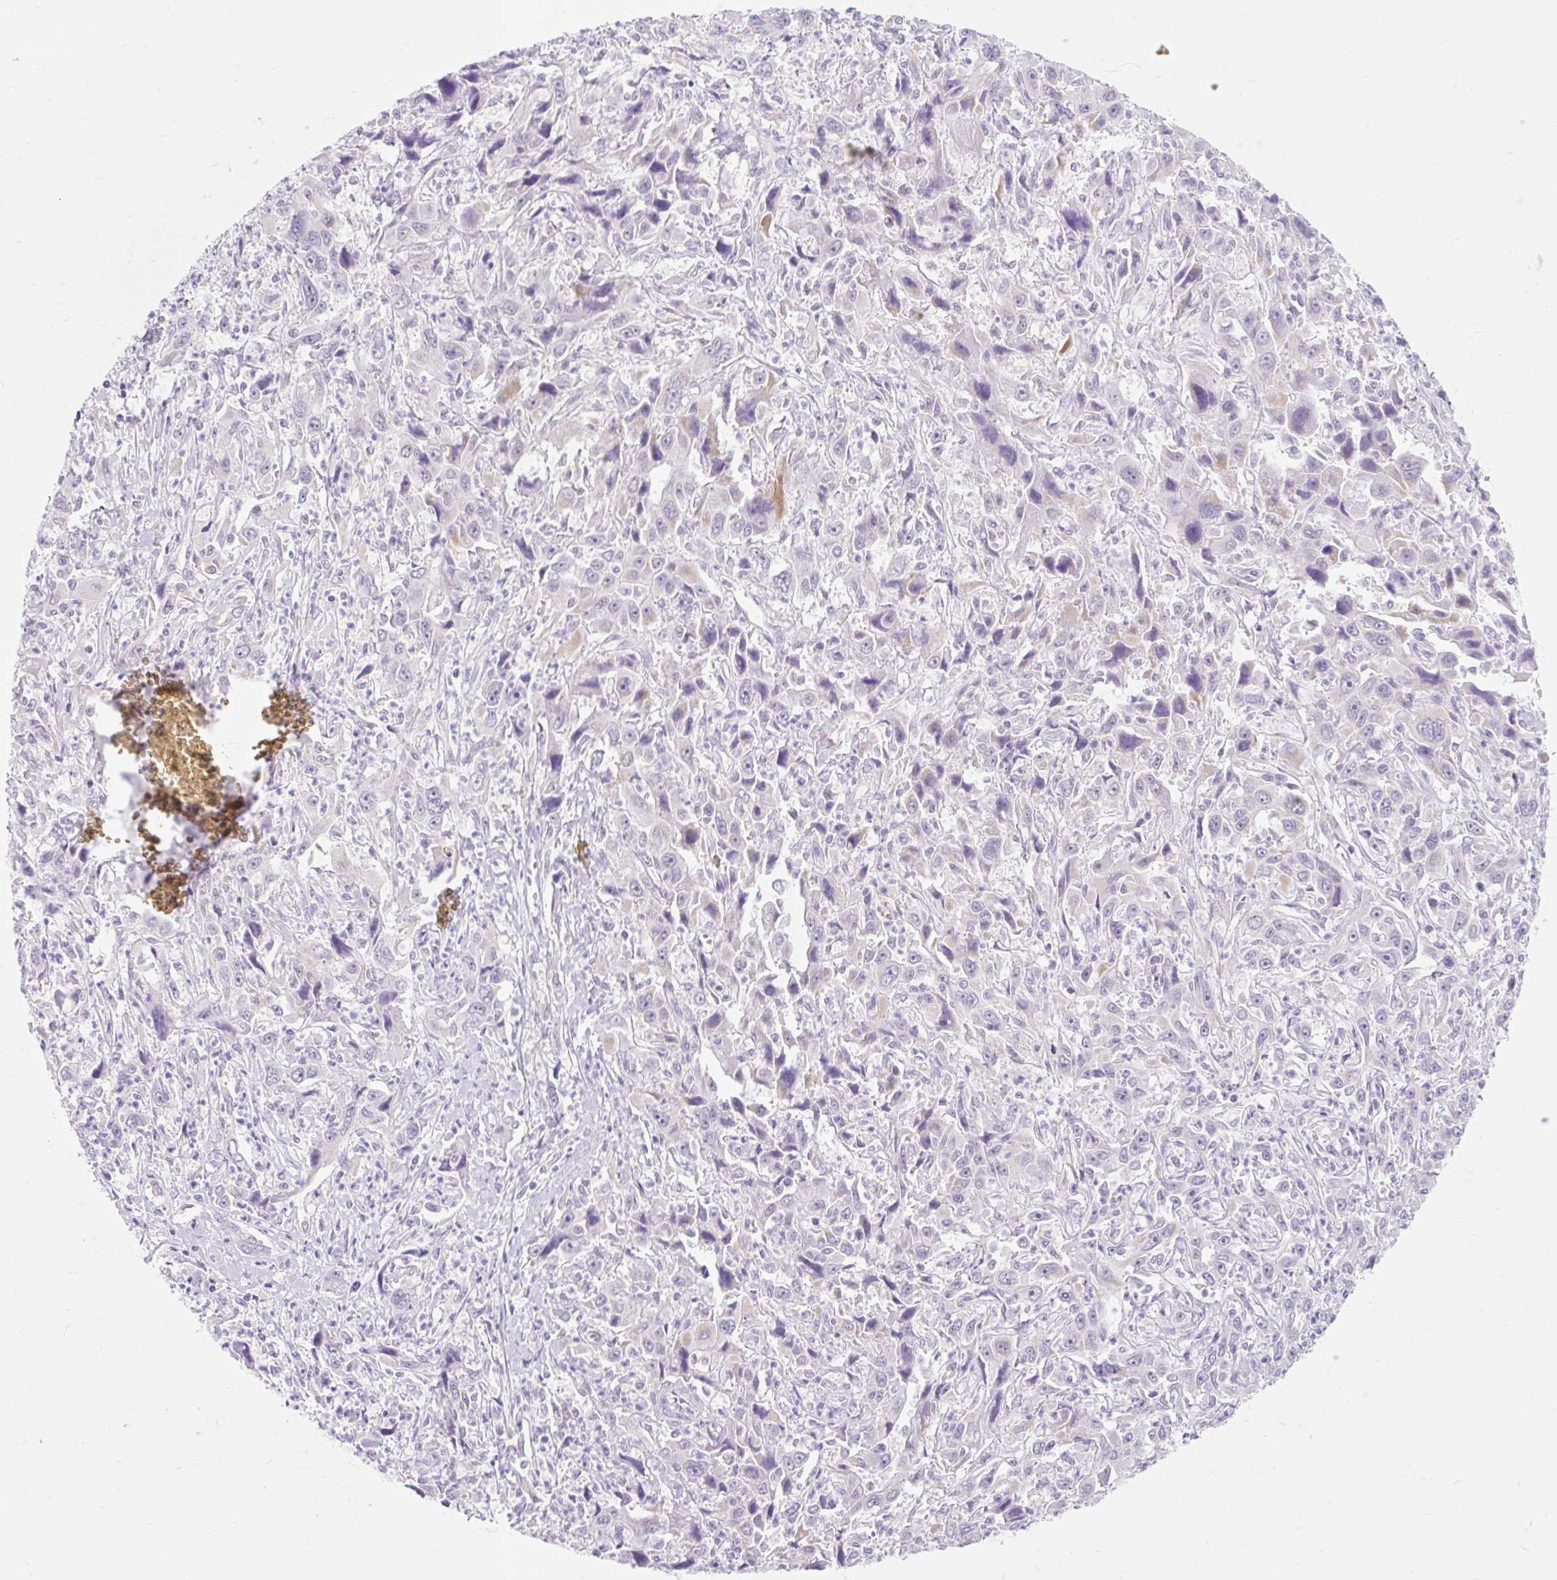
{"staining": {"intensity": "negative", "quantity": "none", "location": "none"}, "tissue": "liver cancer", "cell_type": "Tumor cells", "image_type": "cancer", "snomed": [{"axis": "morphology", "description": "Carcinoma, Hepatocellular, NOS"}, {"axis": "topography", "description": "Liver"}], "caption": "Tumor cells show no significant positivity in liver hepatocellular carcinoma. Brightfield microscopy of immunohistochemistry stained with DAB (brown) and hematoxylin (blue), captured at high magnification.", "gene": "ITPK1", "patient": {"sex": "male", "age": 63}}